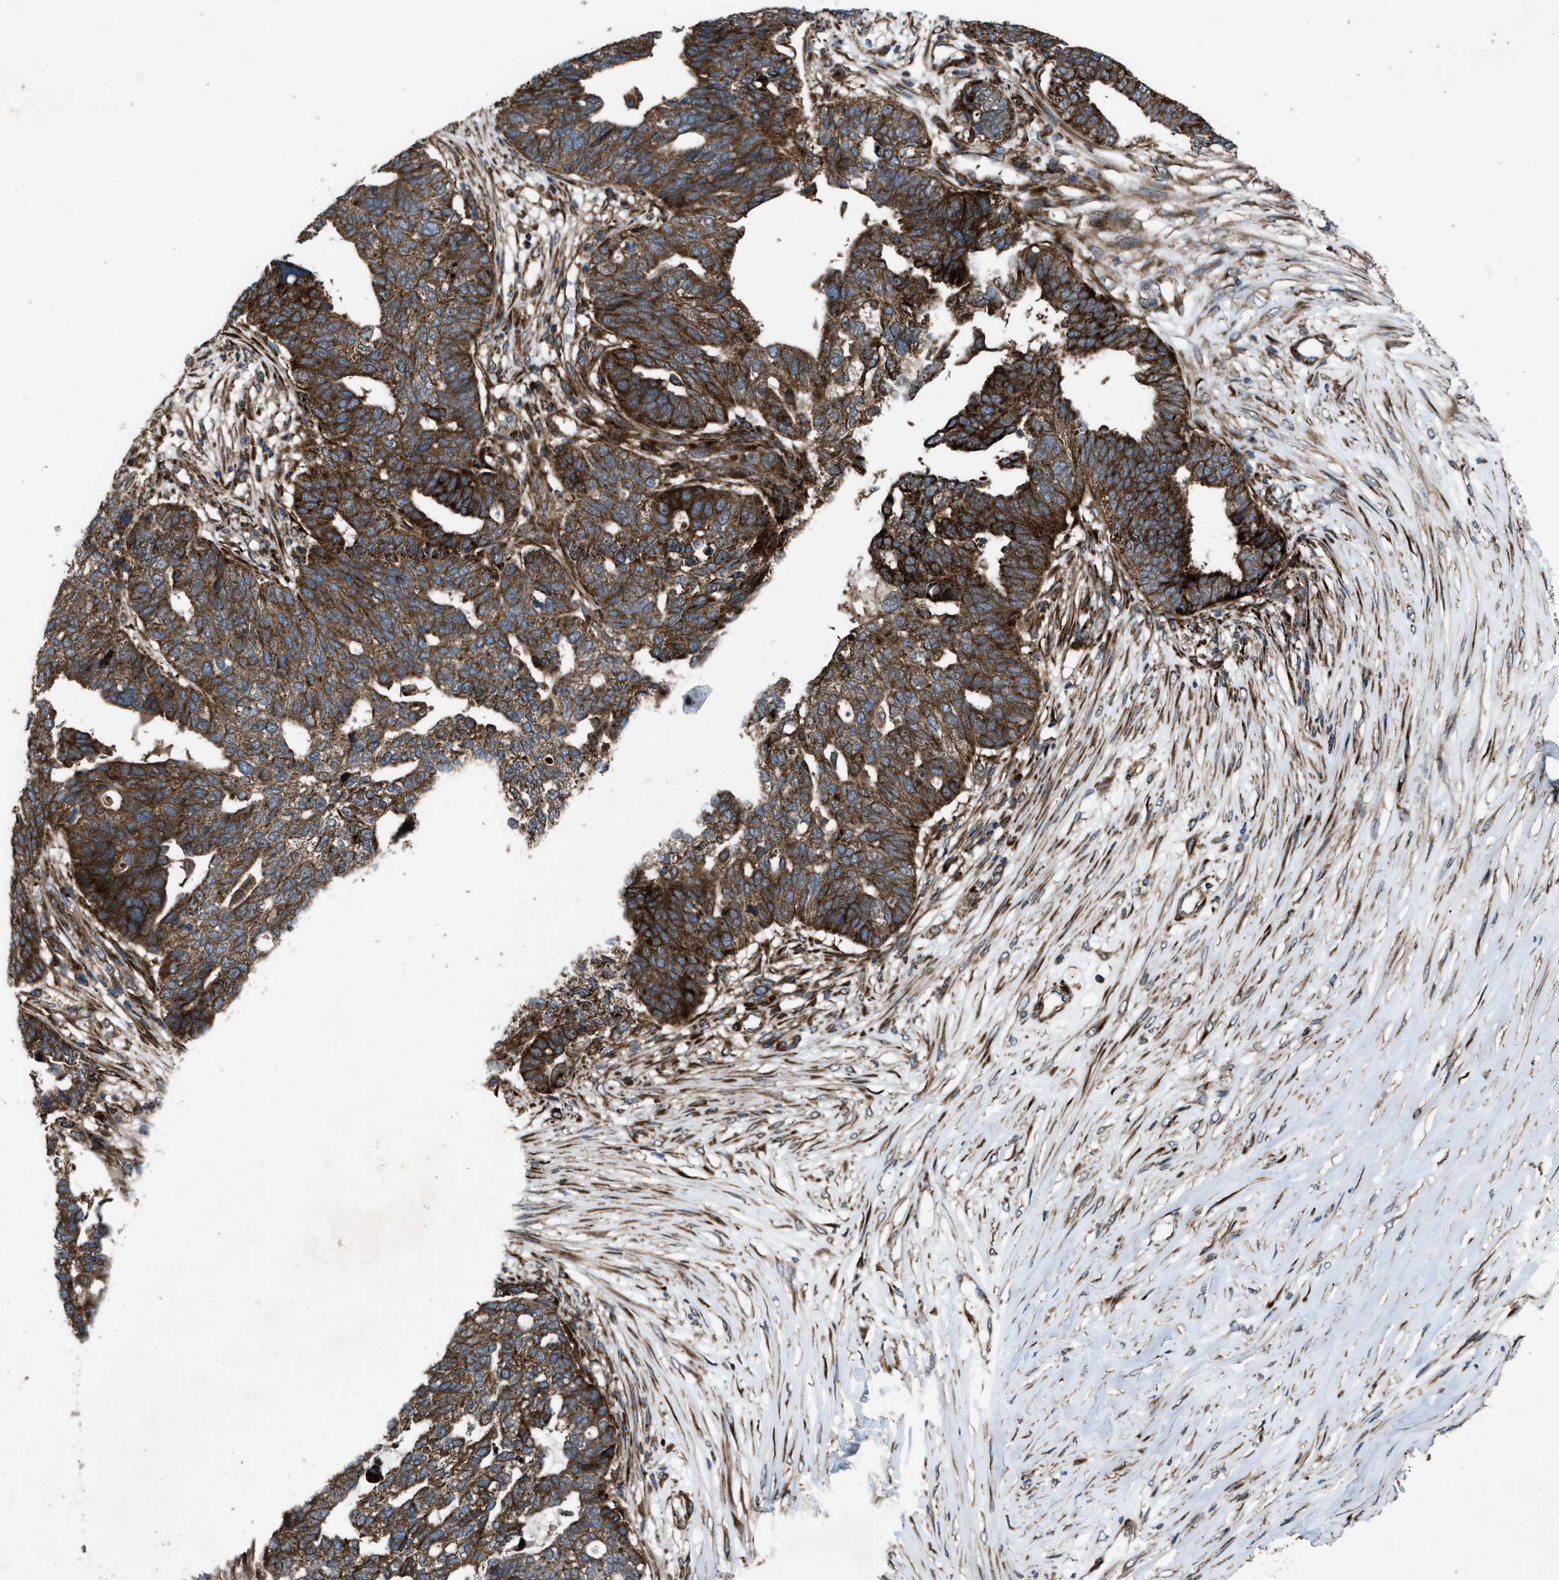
{"staining": {"intensity": "strong", "quantity": ">75%", "location": "cytoplasmic/membranous"}, "tissue": "ovarian cancer", "cell_type": "Tumor cells", "image_type": "cancer", "snomed": [{"axis": "morphology", "description": "Cystadenocarcinoma, serous, NOS"}, {"axis": "topography", "description": "Ovary"}], "caption": "IHC micrograph of neoplastic tissue: ovarian cancer (serous cystadenocarcinoma) stained using immunohistochemistry displays high levels of strong protein expression localized specifically in the cytoplasmic/membranous of tumor cells, appearing as a cytoplasmic/membranous brown color.", "gene": "PER3", "patient": {"sex": "female", "age": 59}}